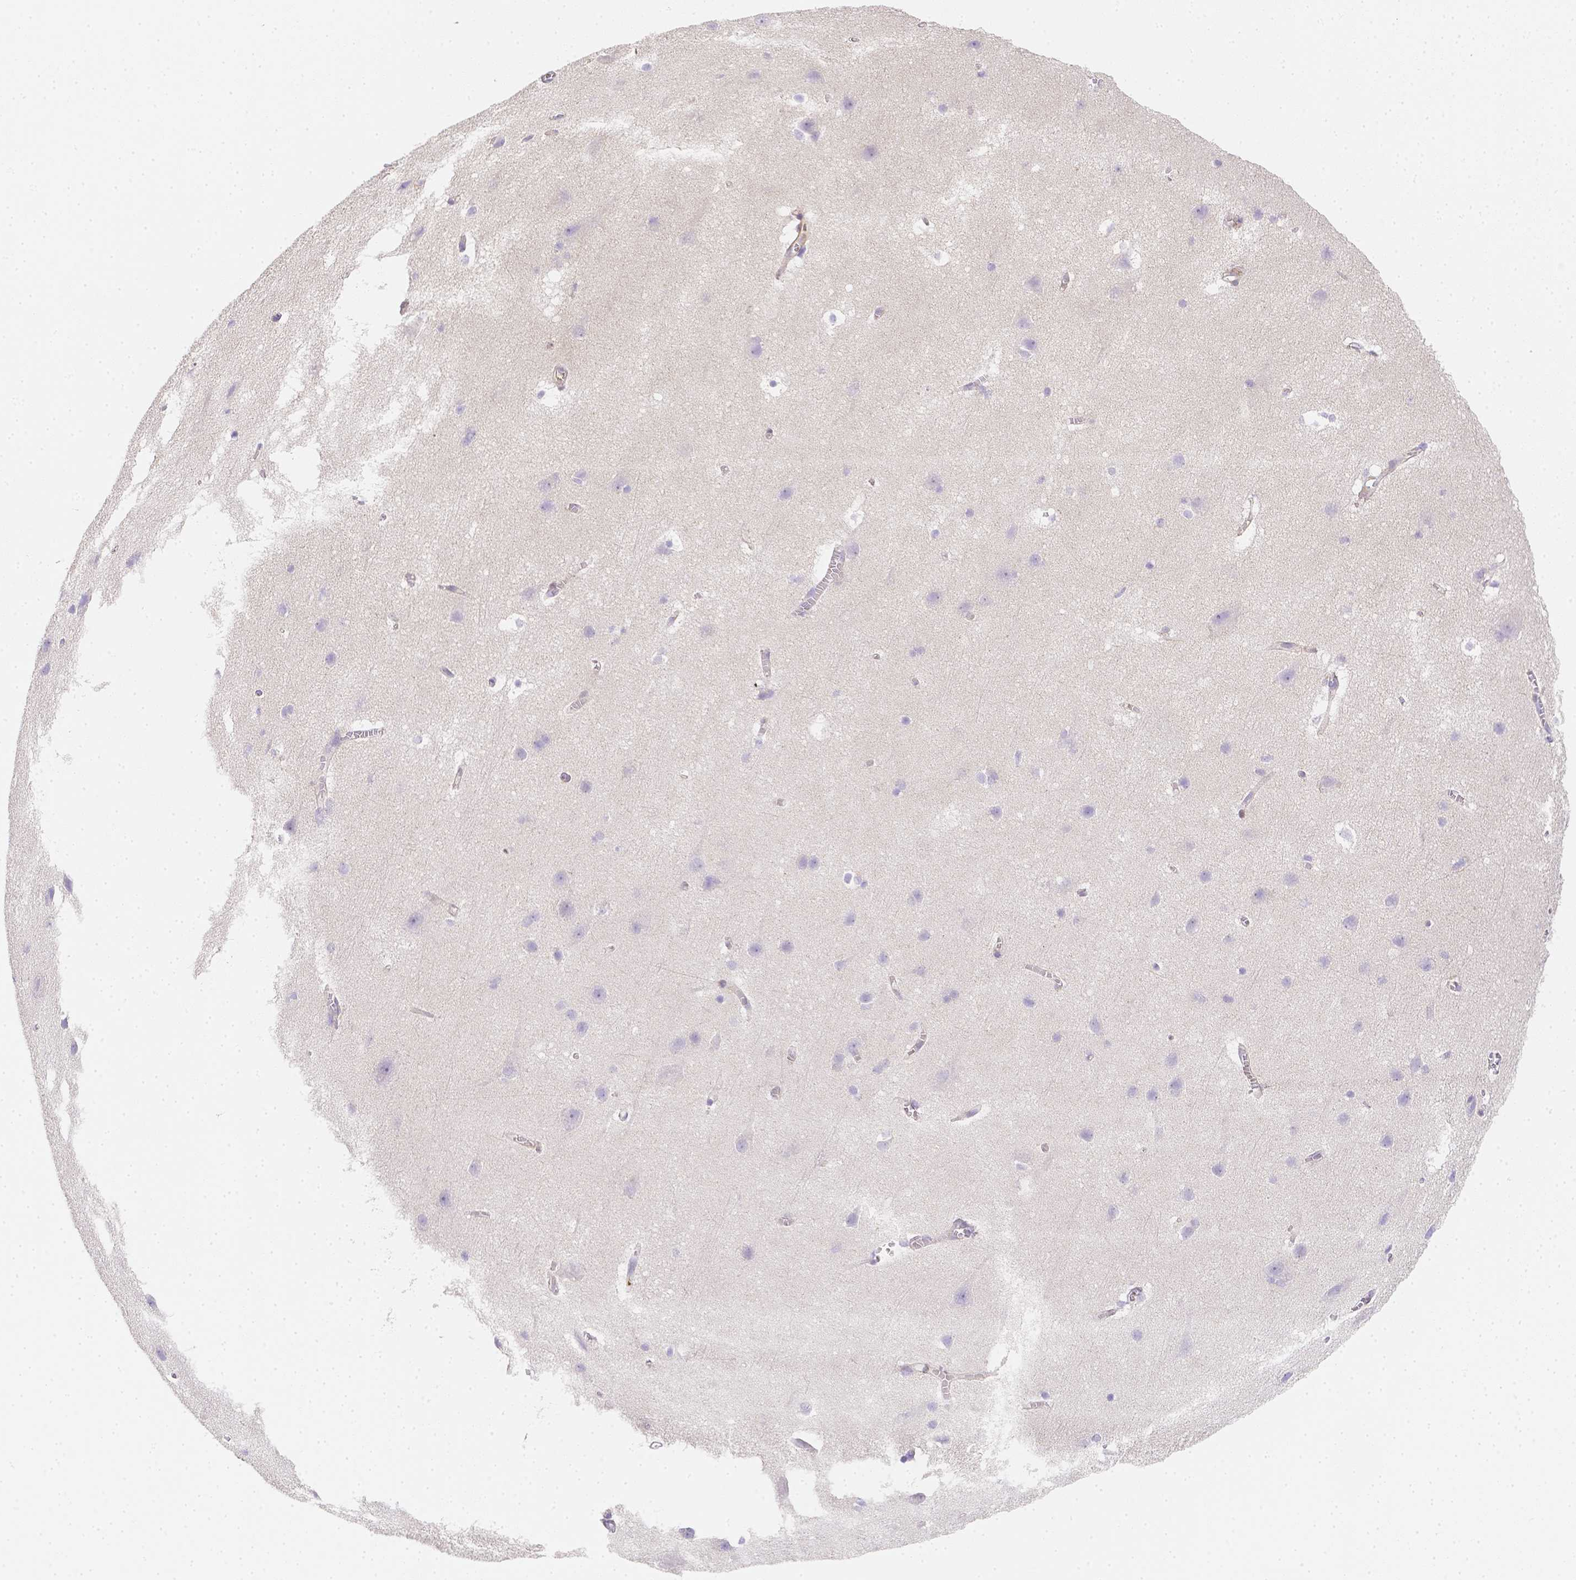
{"staining": {"intensity": "negative", "quantity": "none", "location": "none"}, "tissue": "cerebral cortex", "cell_type": "Endothelial cells", "image_type": "normal", "snomed": [{"axis": "morphology", "description": "Normal tissue, NOS"}, {"axis": "topography", "description": "Cerebral cortex"}], "caption": "Immunohistochemical staining of normal cerebral cortex exhibits no significant expression in endothelial cells.", "gene": "ASAH2B", "patient": {"sex": "male", "age": 37}}